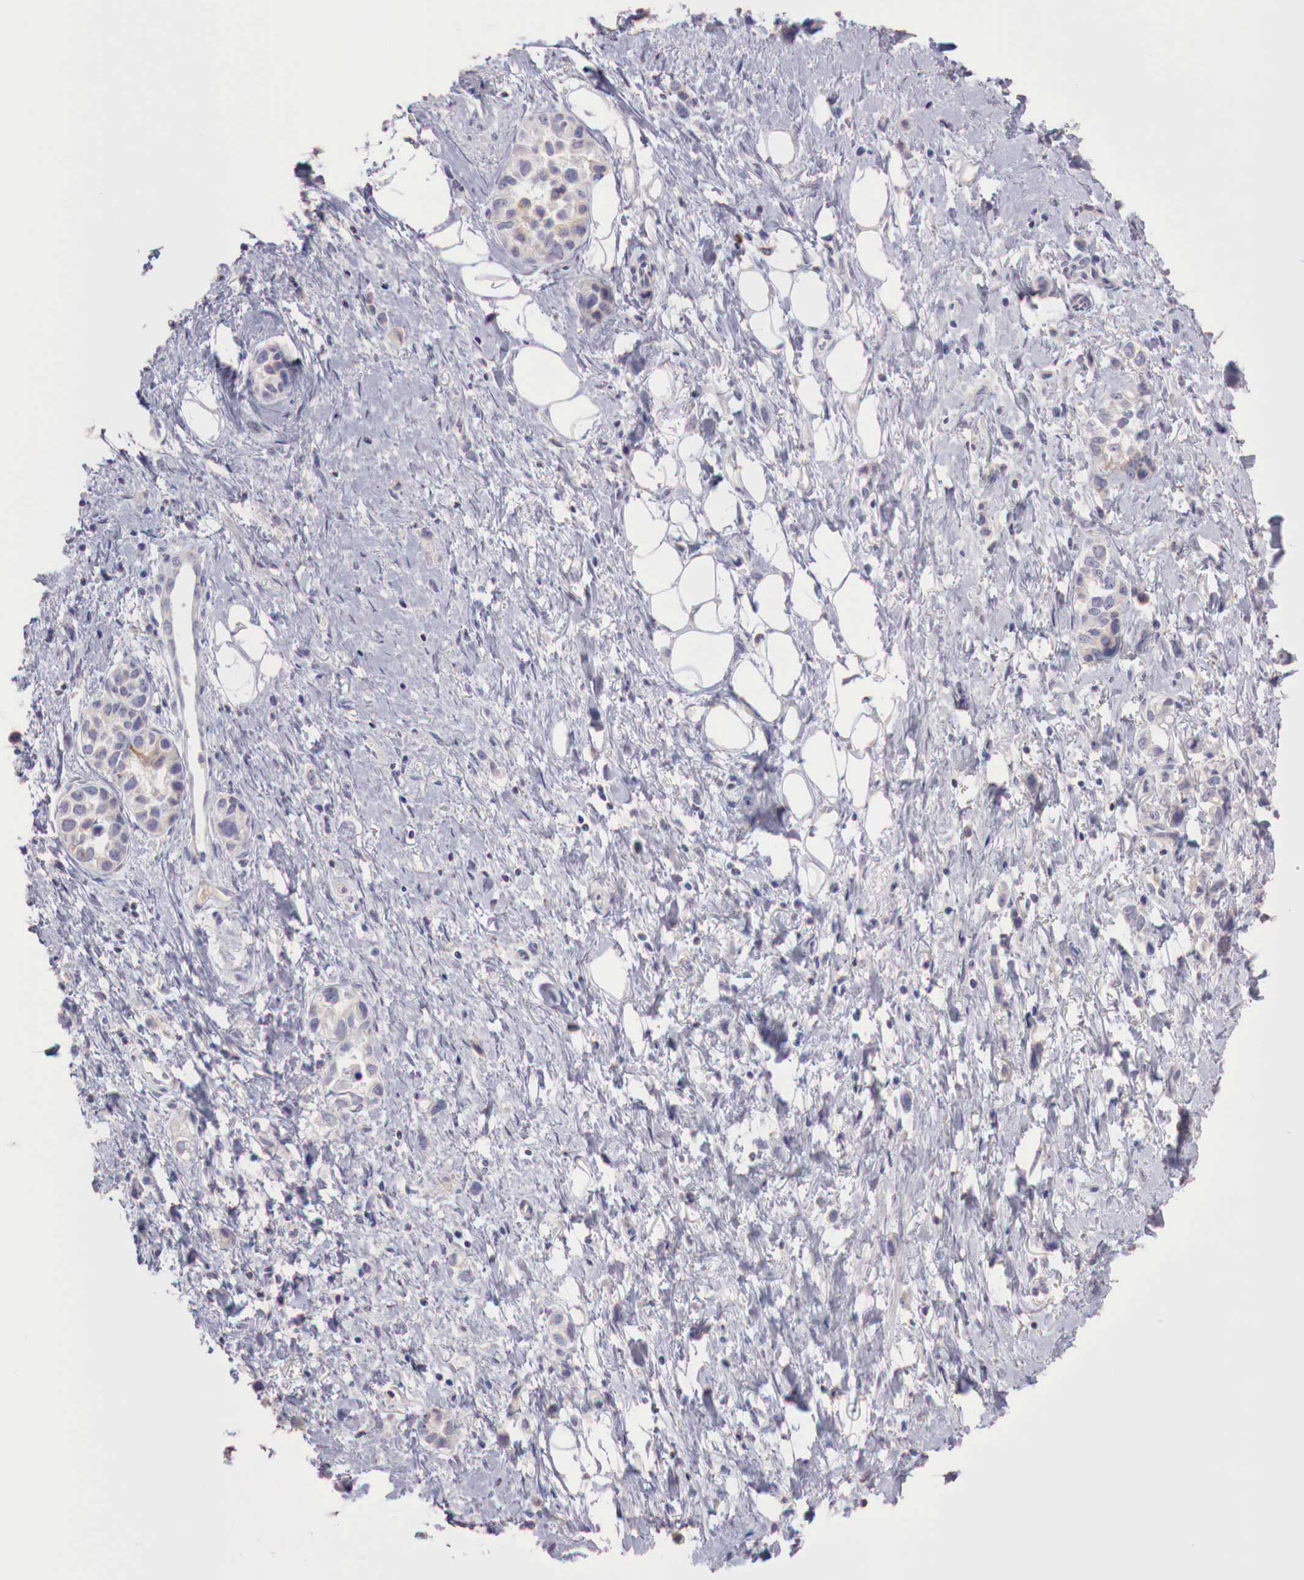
{"staining": {"intensity": "weak", "quantity": "<25%", "location": "cytoplasmic/membranous"}, "tissue": "stomach cancer", "cell_type": "Tumor cells", "image_type": "cancer", "snomed": [{"axis": "morphology", "description": "Adenocarcinoma, NOS"}, {"axis": "topography", "description": "Stomach, upper"}], "caption": "The IHC micrograph has no significant expression in tumor cells of stomach cancer tissue.", "gene": "XPNPEP2", "patient": {"sex": "male", "age": 76}}